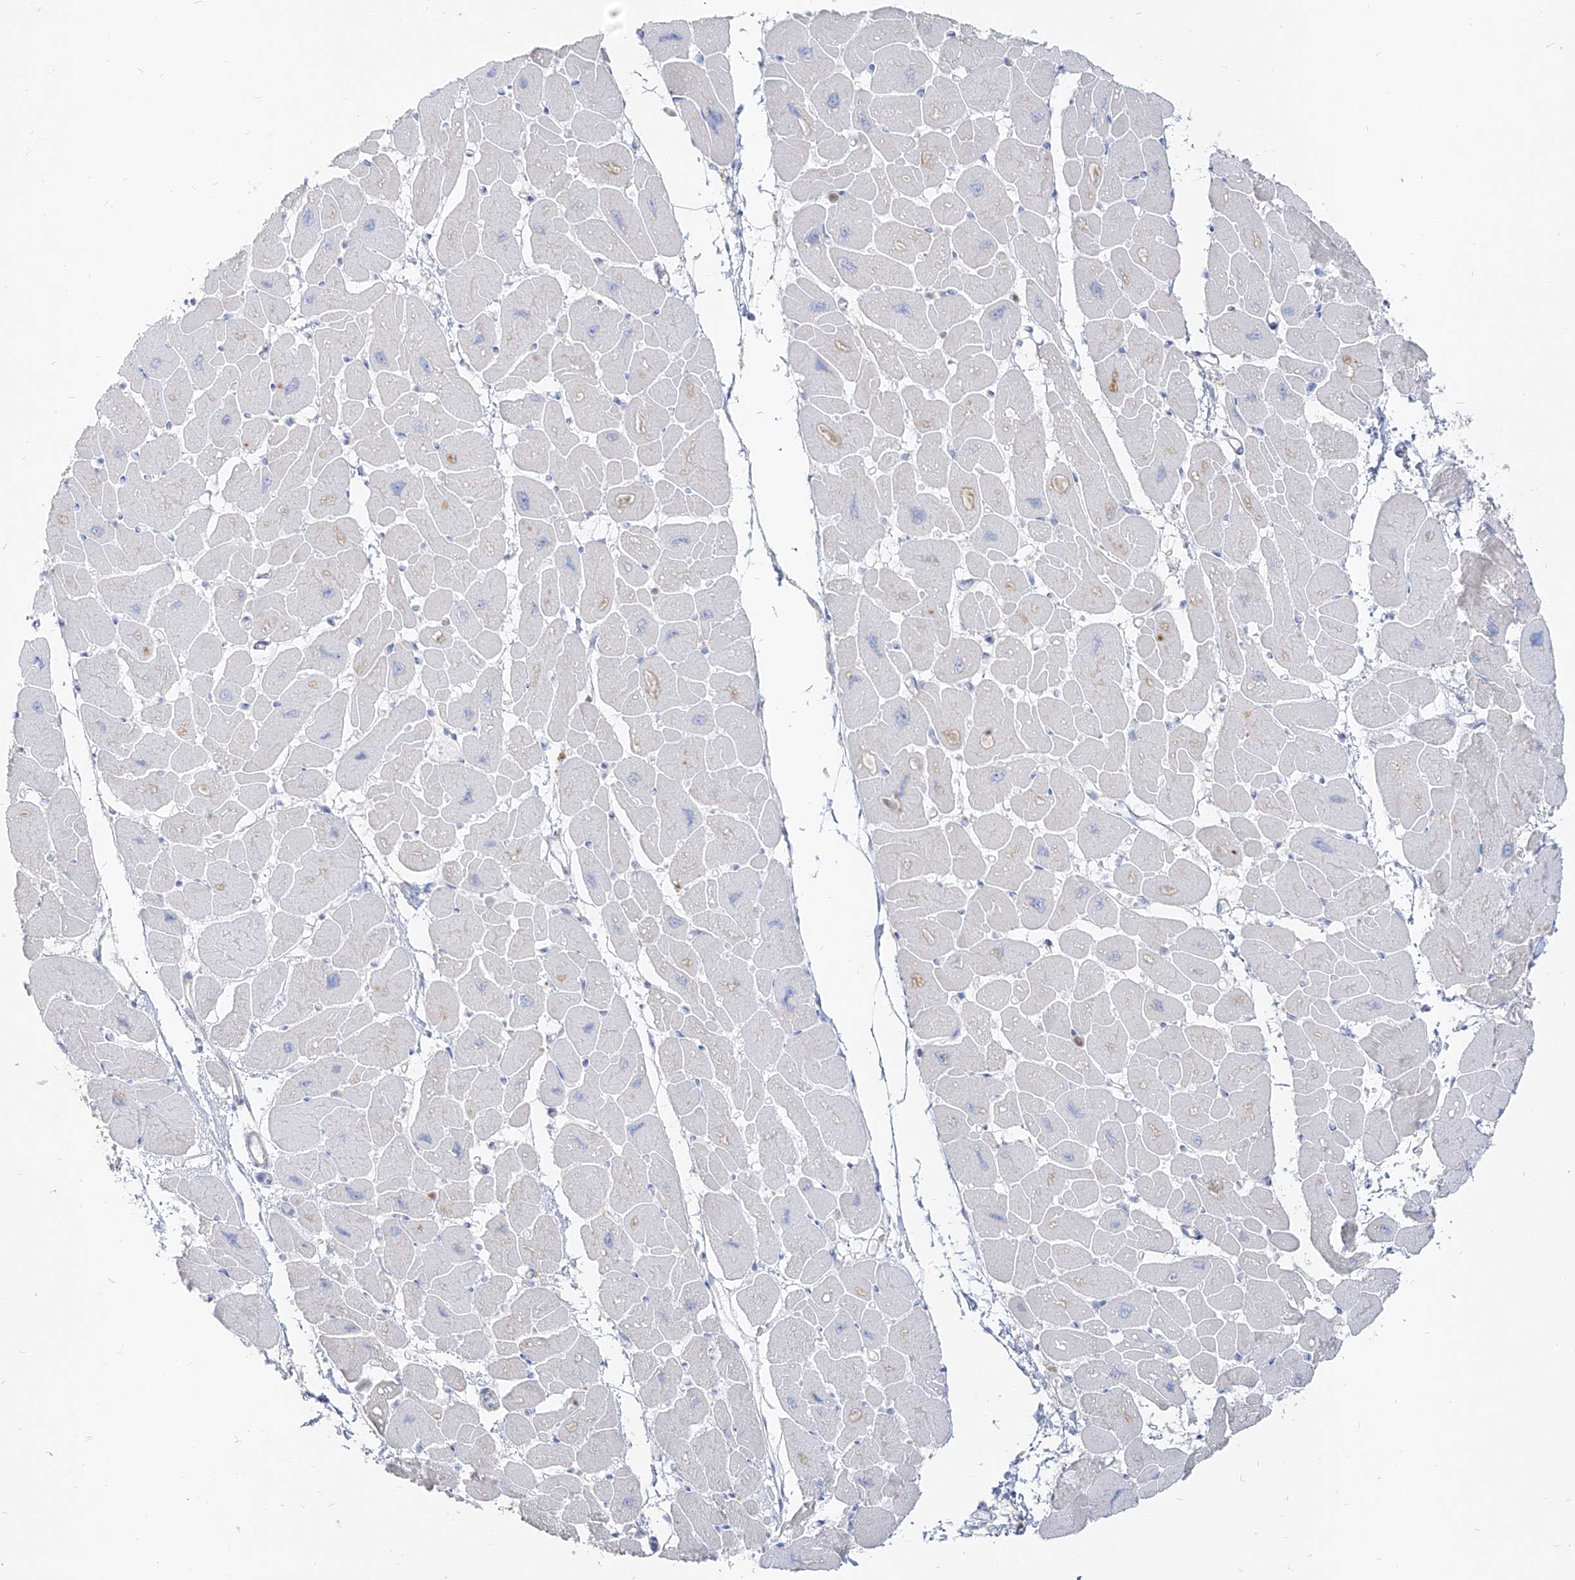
{"staining": {"intensity": "negative", "quantity": "none", "location": "none"}, "tissue": "heart muscle", "cell_type": "Cardiomyocytes", "image_type": "normal", "snomed": [{"axis": "morphology", "description": "Normal tissue, NOS"}, {"axis": "topography", "description": "Heart"}], "caption": "Image shows no protein staining in cardiomyocytes of unremarkable heart muscle.", "gene": "RBFOX3", "patient": {"sex": "female", "age": 54}}